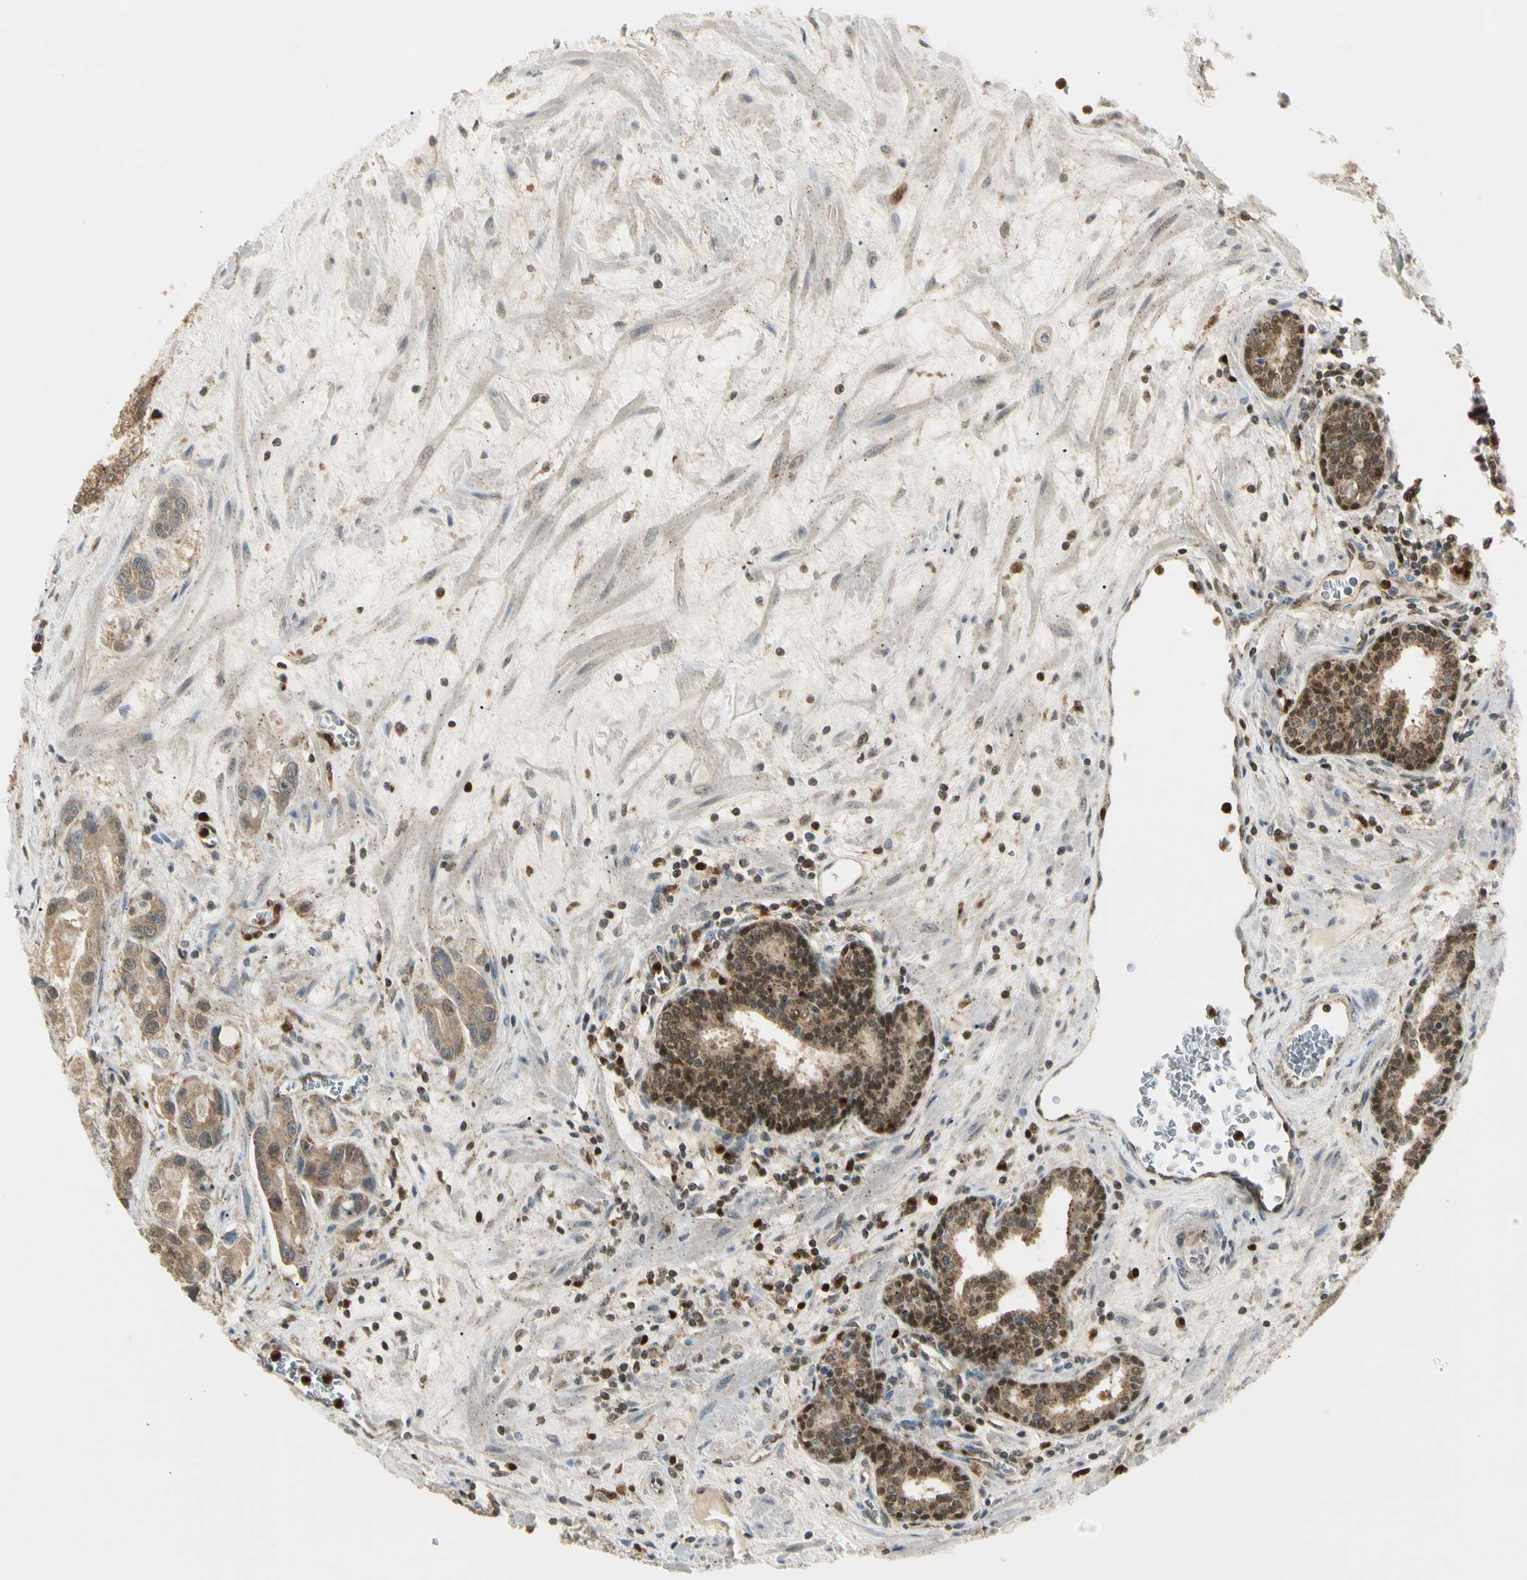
{"staining": {"intensity": "moderate", "quantity": ">75%", "location": "cytoplasmic/membranous,nuclear"}, "tissue": "prostate cancer", "cell_type": "Tumor cells", "image_type": "cancer", "snomed": [{"axis": "morphology", "description": "Adenocarcinoma, Low grade"}, {"axis": "topography", "description": "Prostate"}], "caption": "High-magnification brightfield microscopy of prostate cancer (adenocarcinoma (low-grade)) stained with DAB (brown) and counterstained with hematoxylin (blue). tumor cells exhibit moderate cytoplasmic/membranous and nuclear staining is appreciated in approximately>75% of cells.", "gene": "LTA4H", "patient": {"sex": "male", "age": 59}}